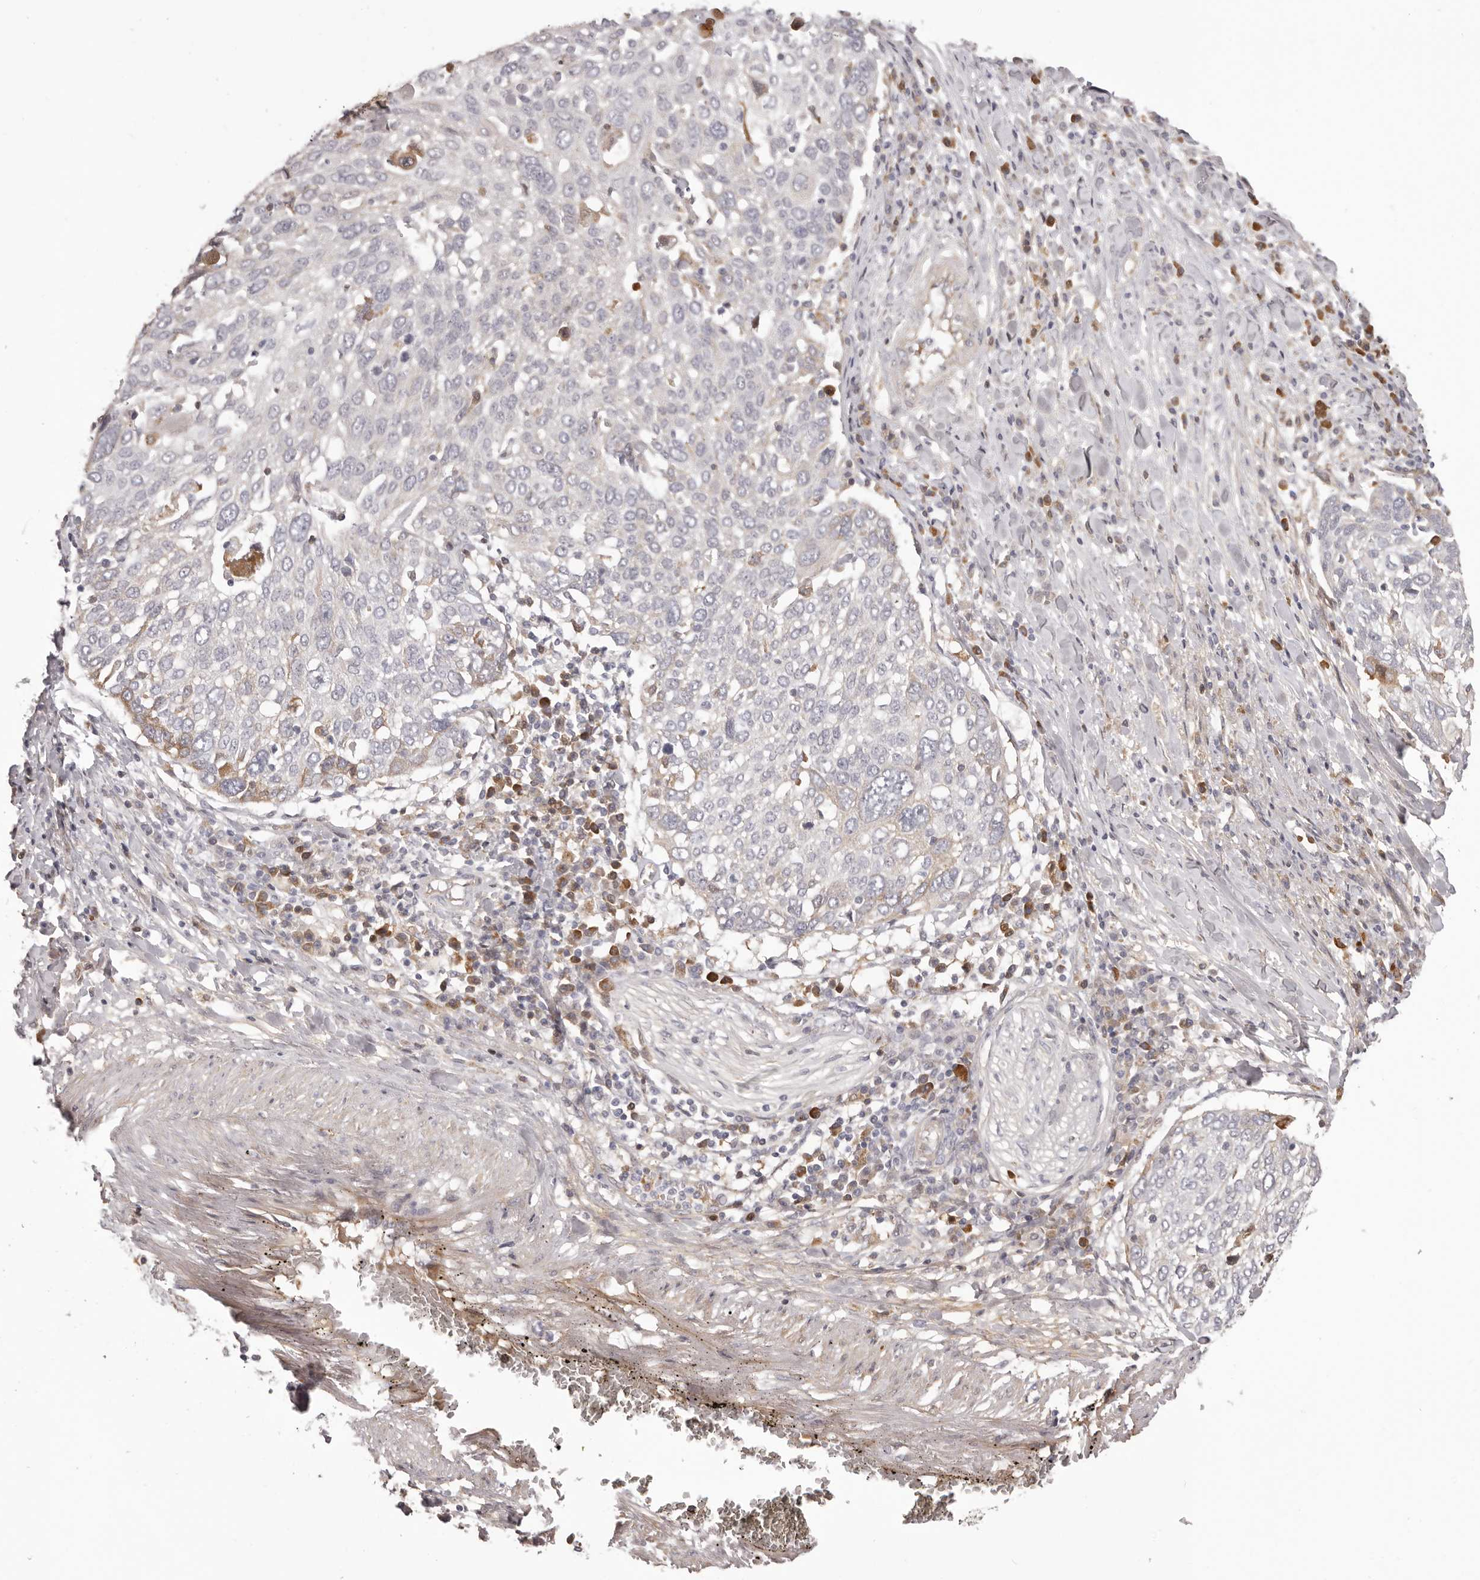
{"staining": {"intensity": "negative", "quantity": "none", "location": "none"}, "tissue": "lung cancer", "cell_type": "Tumor cells", "image_type": "cancer", "snomed": [{"axis": "morphology", "description": "Squamous cell carcinoma, NOS"}, {"axis": "topography", "description": "Lung"}], "caption": "DAB immunohistochemical staining of lung squamous cell carcinoma shows no significant staining in tumor cells.", "gene": "OTUD3", "patient": {"sex": "male", "age": 65}}